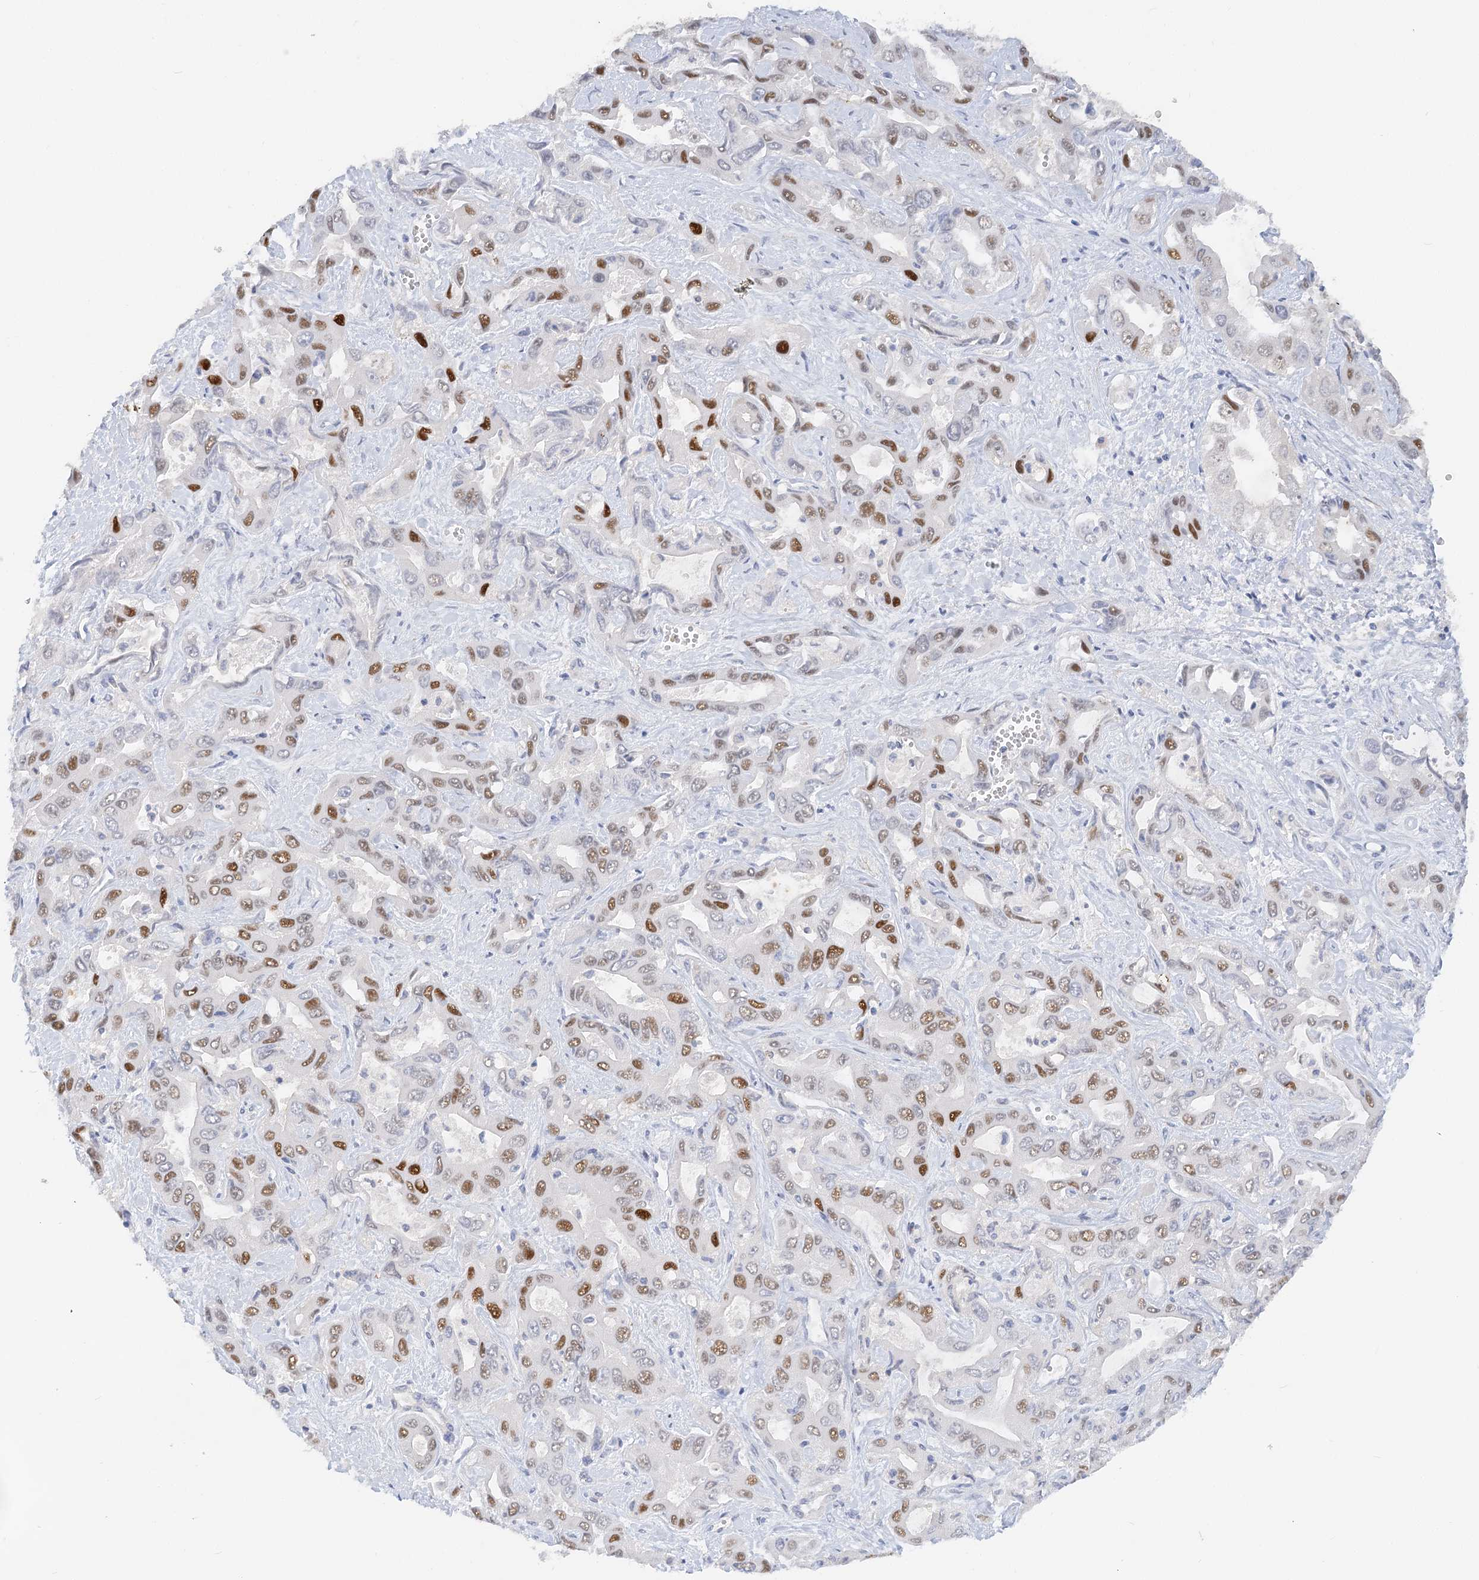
{"staining": {"intensity": "strong", "quantity": "25%-75%", "location": "nuclear"}, "tissue": "liver cancer", "cell_type": "Tumor cells", "image_type": "cancer", "snomed": [{"axis": "morphology", "description": "Cholangiocarcinoma"}, {"axis": "topography", "description": "Liver"}], "caption": "A high amount of strong nuclear expression is appreciated in about 25%-75% of tumor cells in liver cancer (cholangiocarcinoma) tissue.", "gene": "NELL2", "patient": {"sex": "female", "age": 52}}